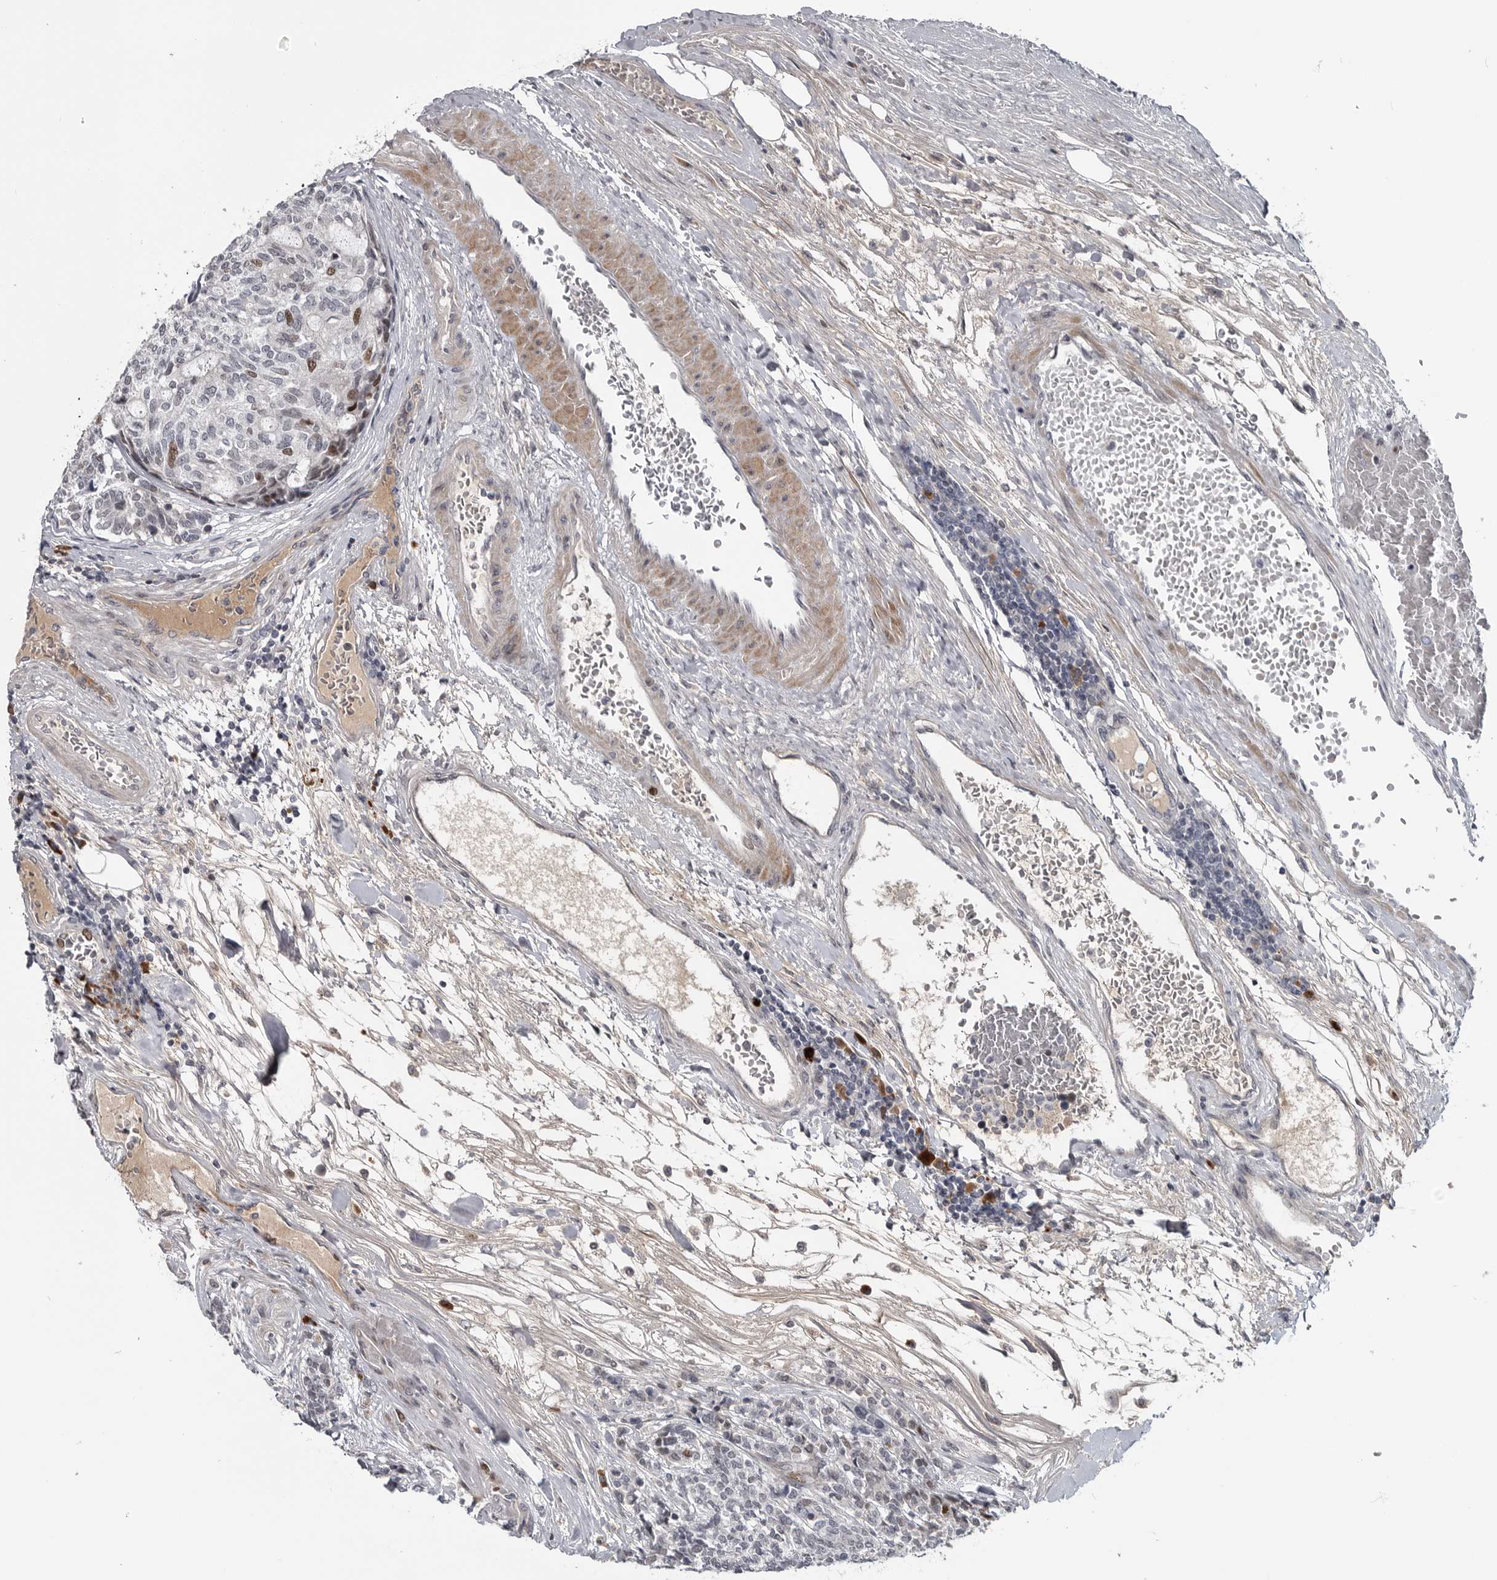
{"staining": {"intensity": "negative", "quantity": "none", "location": "none"}, "tissue": "carcinoid", "cell_type": "Tumor cells", "image_type": "cancer", "snomed": [{"axis": "morphology", "description": "Carcinoid, malignant, NOS"}, {"axis": "topography", "description": "Pancreas"}], "caption": "Human malignant carcinoid stained for a protein using immunohistochemistry (IHC) demonstrates no staining in tumor cells.", "gene": "ZNF277", "patient": {"sex": "female", "age": 54}}